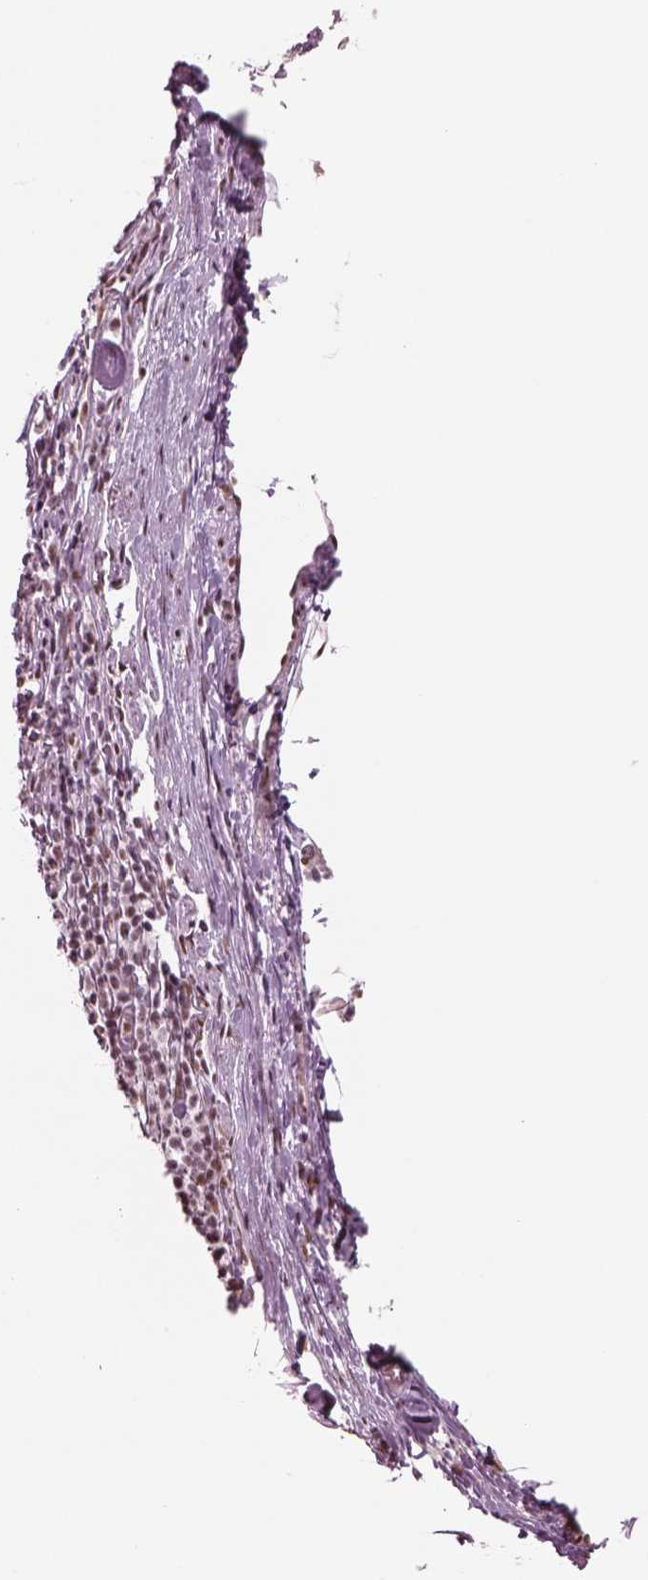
{"staining": {"intensity": "moderate", "quantity": ">75%", "location": "nuclear"}, "tissue": "melanoma", "cell_type": "Tumor cells", "image_type": "cancer", "snomed": [{"axis": "morphology", "description": "Malignant melanoma, Metastatic site"}, {"axis": "topography", "description": "Lymph node"}], "caption": "Immunohistochemical staining of melanoma shows medium levels of moderate nuclear protein positivity in about >75% of tumor cells. (DAB (3,3'-diaminobenzidine) = brown stain, brightfield microscopy at high magnification).", "gene": "SEPHS1", "patient": {"sex": "female", "age": 64}}